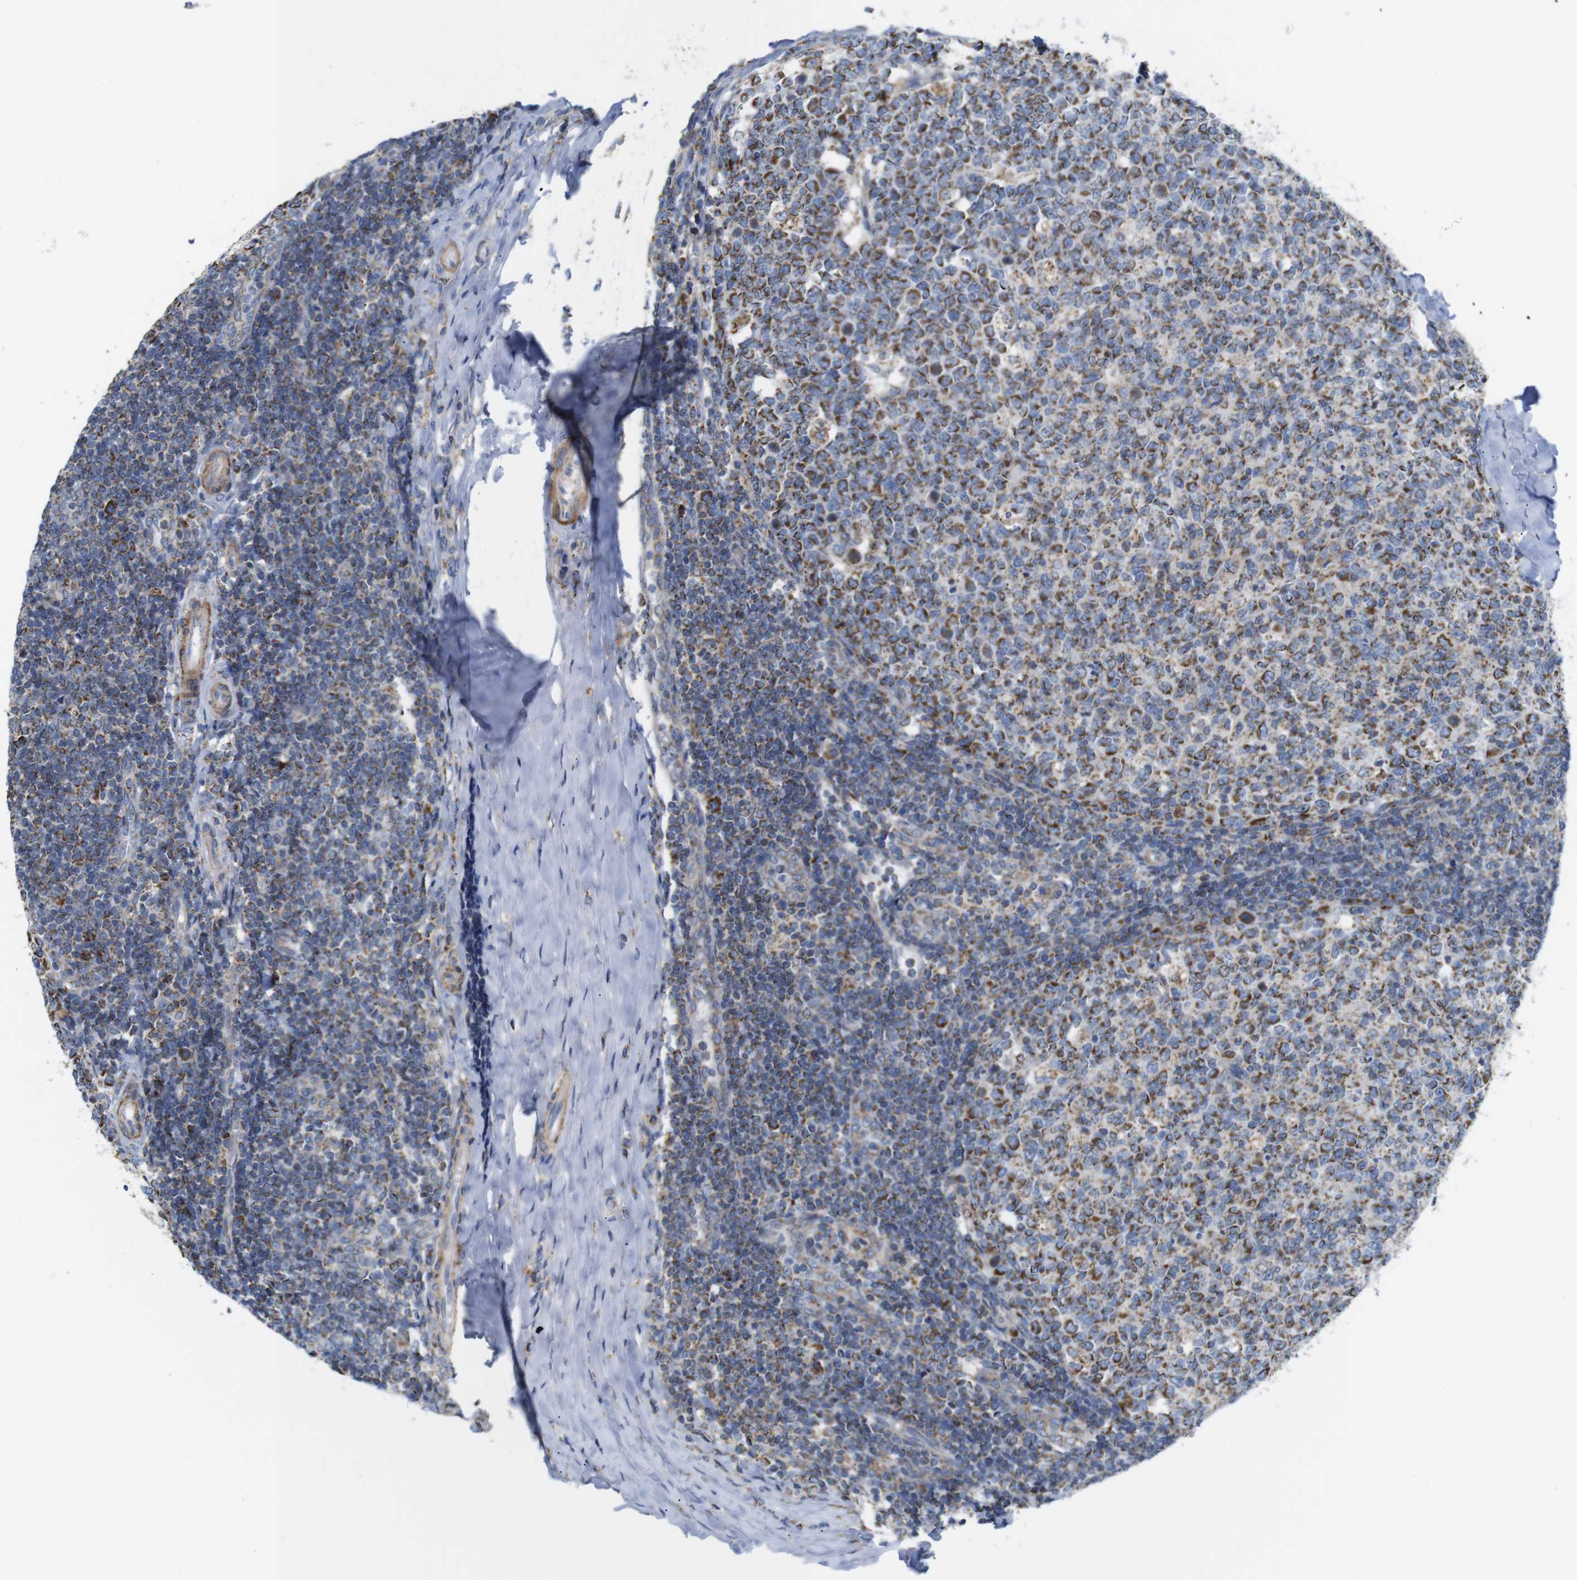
{"staining": {"intensity": "moderate", "quantity": ">75%", "location": "cytoplasmic/membranous"}, "tissue": "tonsil", "cell_type": "Germinal center cells", "image_type": "normal", "snomed": [{"axis": "morphology", "description": "Normal tissue, NOS"}, {"axis": "topography", "description": "Tonsil"}], "caption": "High-power microscopy captured an immunohistochemistry (IHC) histopathology image of unremarkable tonsil, revealing moderate cytoplasmic/membranous positivity in approximately >75% of germinal center cells.", "gene": "FAM171B", "patient": {"sex": "female", "age": 19}}